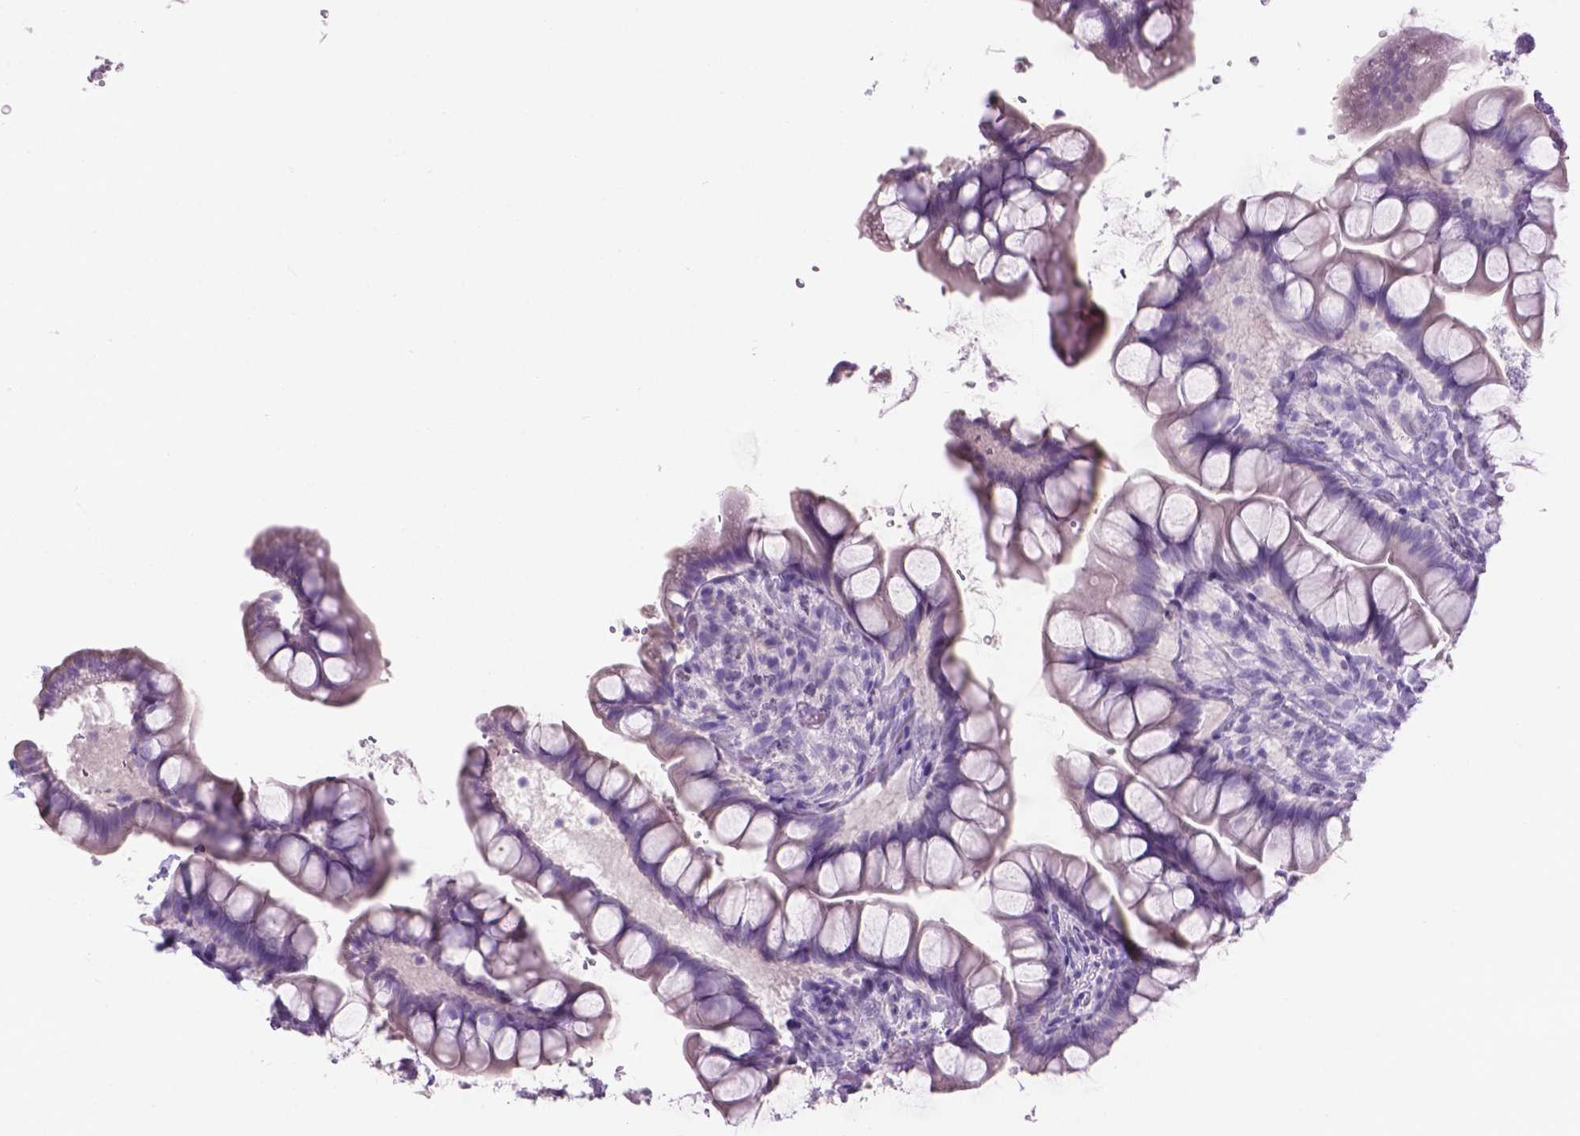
{"staining": {"intensity": "negative", "quantity": "none", "location": "none"}, "tissue": "small intestine", "cell_type": "Glandular cells", "image_type": "normal", "snomed": [{"axis": "morphology", "description": "Normal tissue, NOS"}, {"axis": "topography", "description": "Small intestine"}], "caption": "Small intestine stained for a protein using IHC shows no staining glandular cells.", "gene": "SPAG6", "patient": {"sex": "male", "age": 70}}